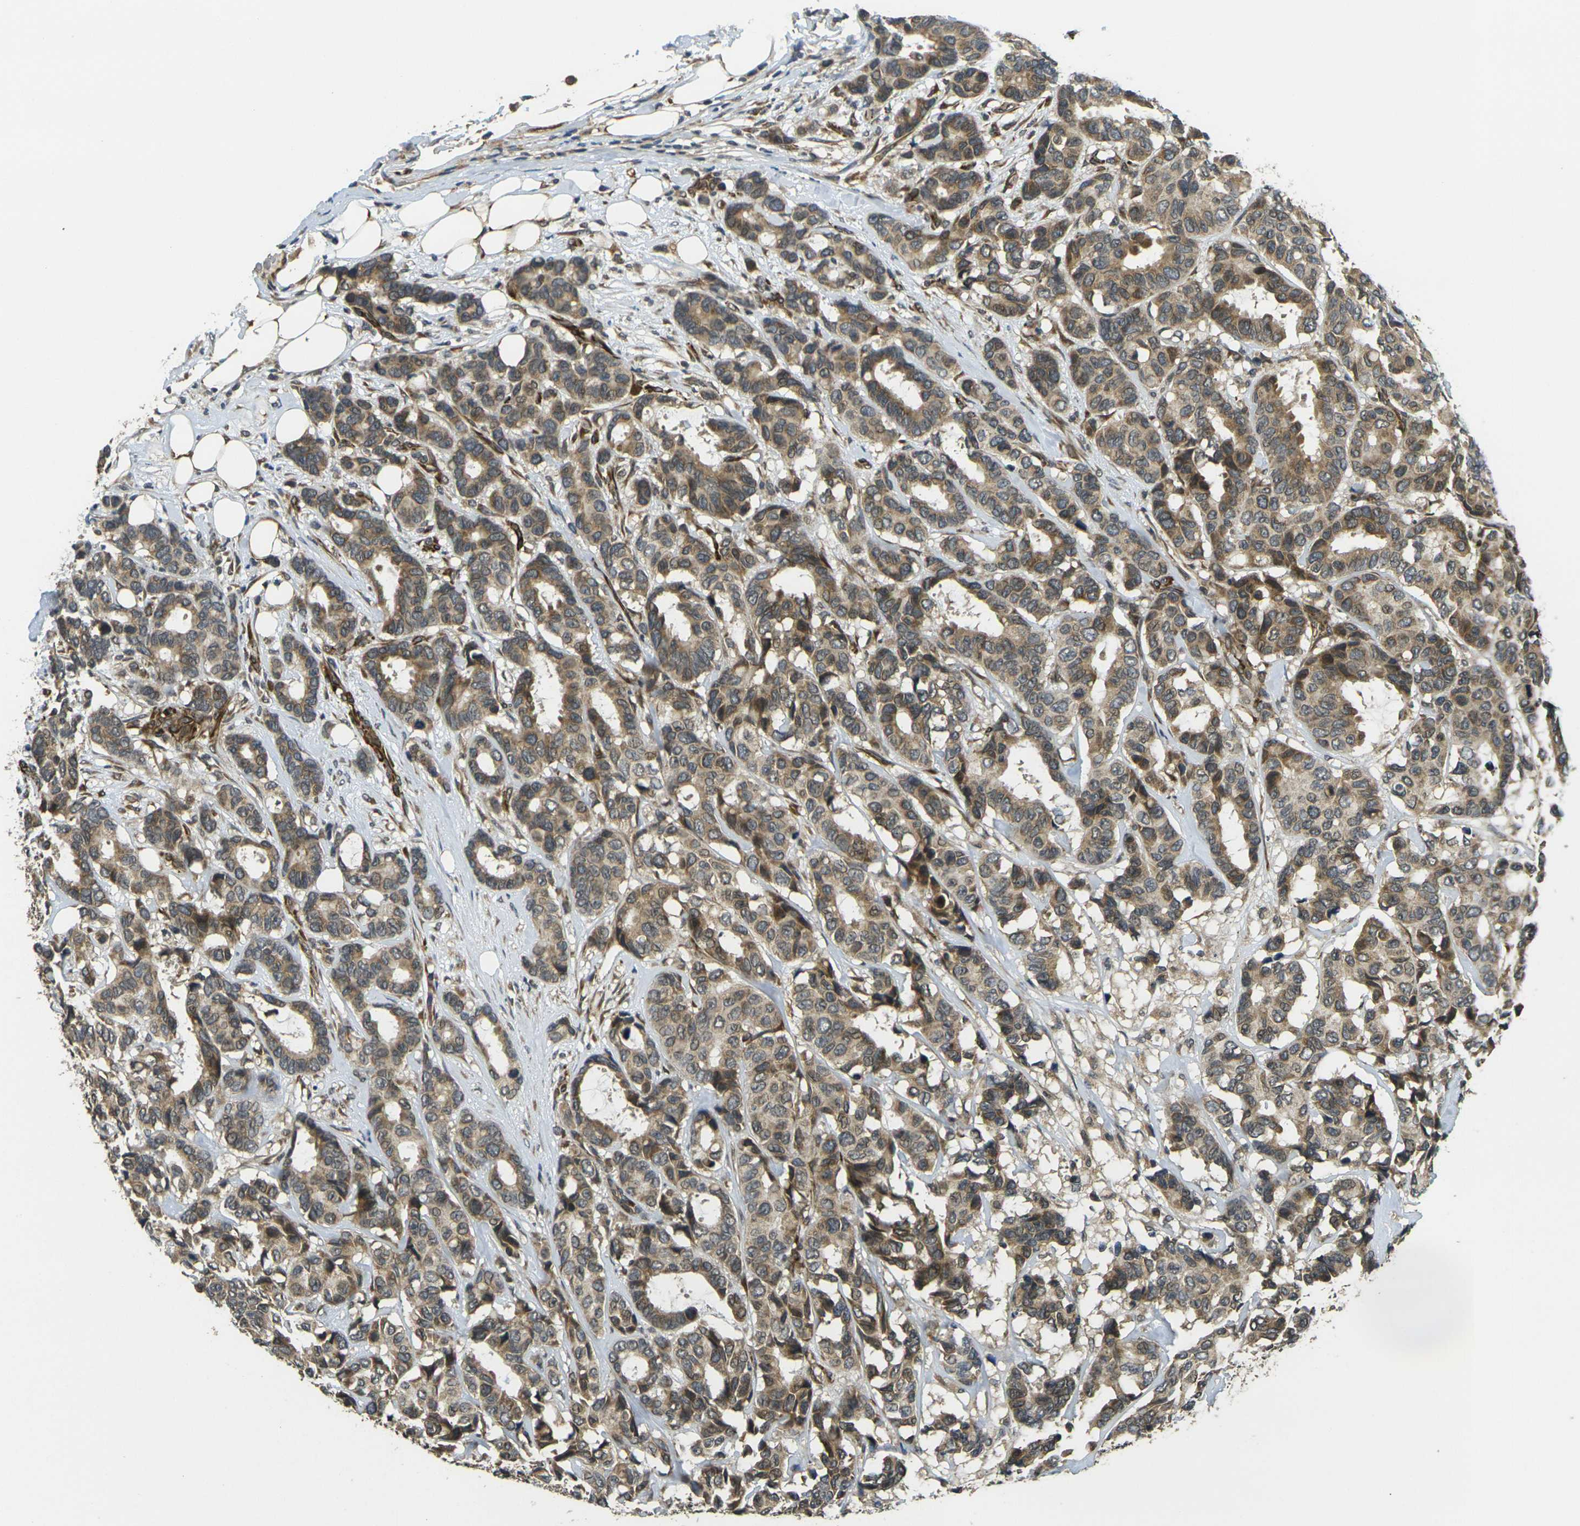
{"staining": {"intensity": "moderate", "quantity": ">75%", "location": "cytoplasmic/membranous"}, "tissue": "breast cancer", "cell_type": "Tumor cells", "image_type": "cancer", "snomed": [{"axis": "morphology", "description": "Duct carcinoma"}, {"axis": "topography", "description": "Breast"}], "caption": "Breast cancer (intraductal carcinoma) was stained to show a protein in brown. There is medium levels of moderate cytoplasmic/membranous expression in about >75% of tumor cells.", "gene": "FUT11", "patient": {"sex": "female", "age": 87}}